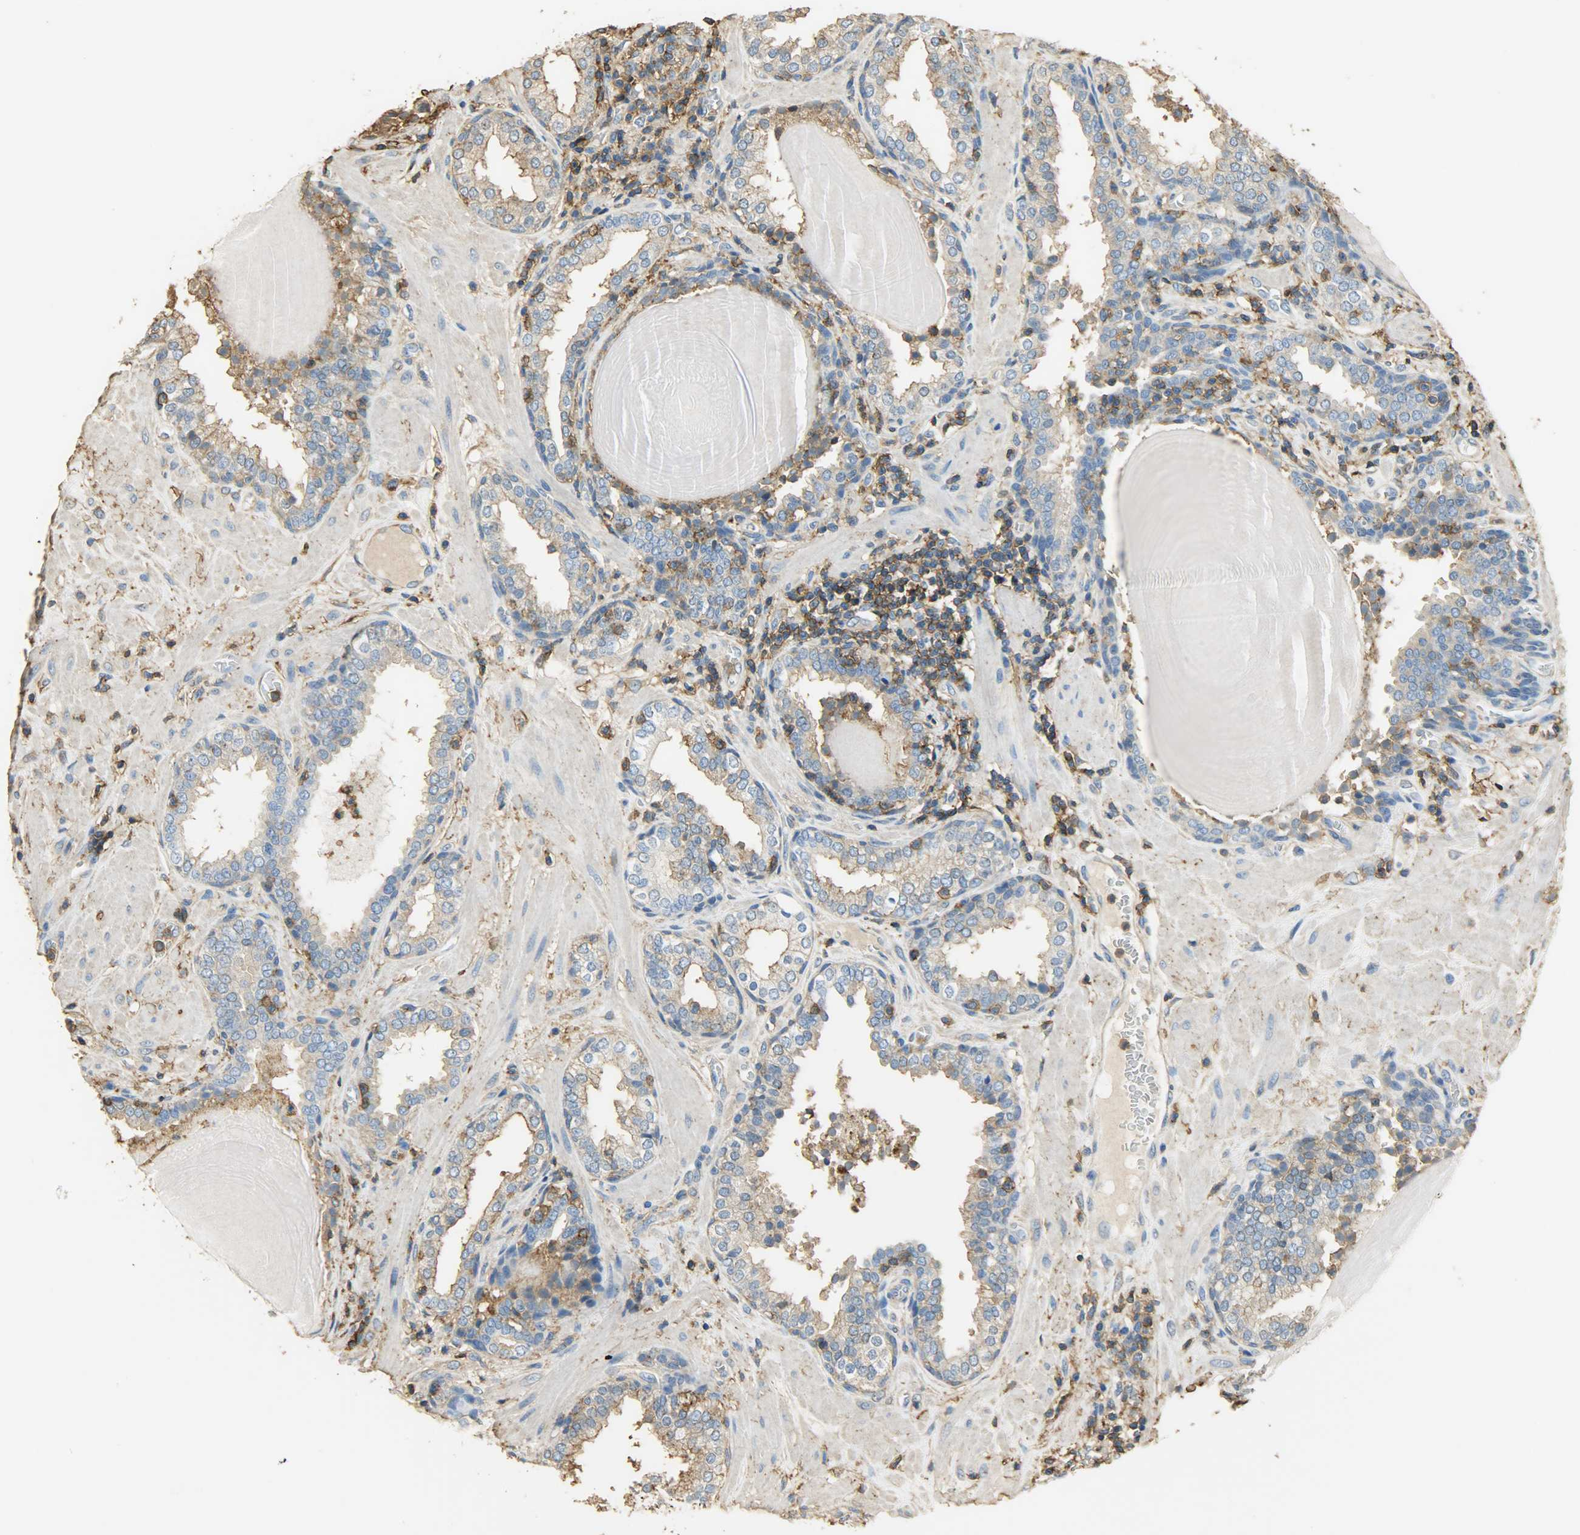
{"staining": {"intensity": "strong", "quantity": "<25%", "location": "cytoplasmic/membranous"}, "tissue": "prostate", "cell_type": "Glandular cells", "image_type": "normal", "snomed": [{"axis": "morphology", "description": "Normal tissue, NOS"}, {"axis": "topography", "description": "Prostate"}], "caption": "An IHC micrograph of benign tissue is shown. Protein staining in brown shows strong cytoplasmic/membranous positivity in prostate within glandular cells.", "gene": "ANXA6", "patient": {"sex": "male", "age": 51}}